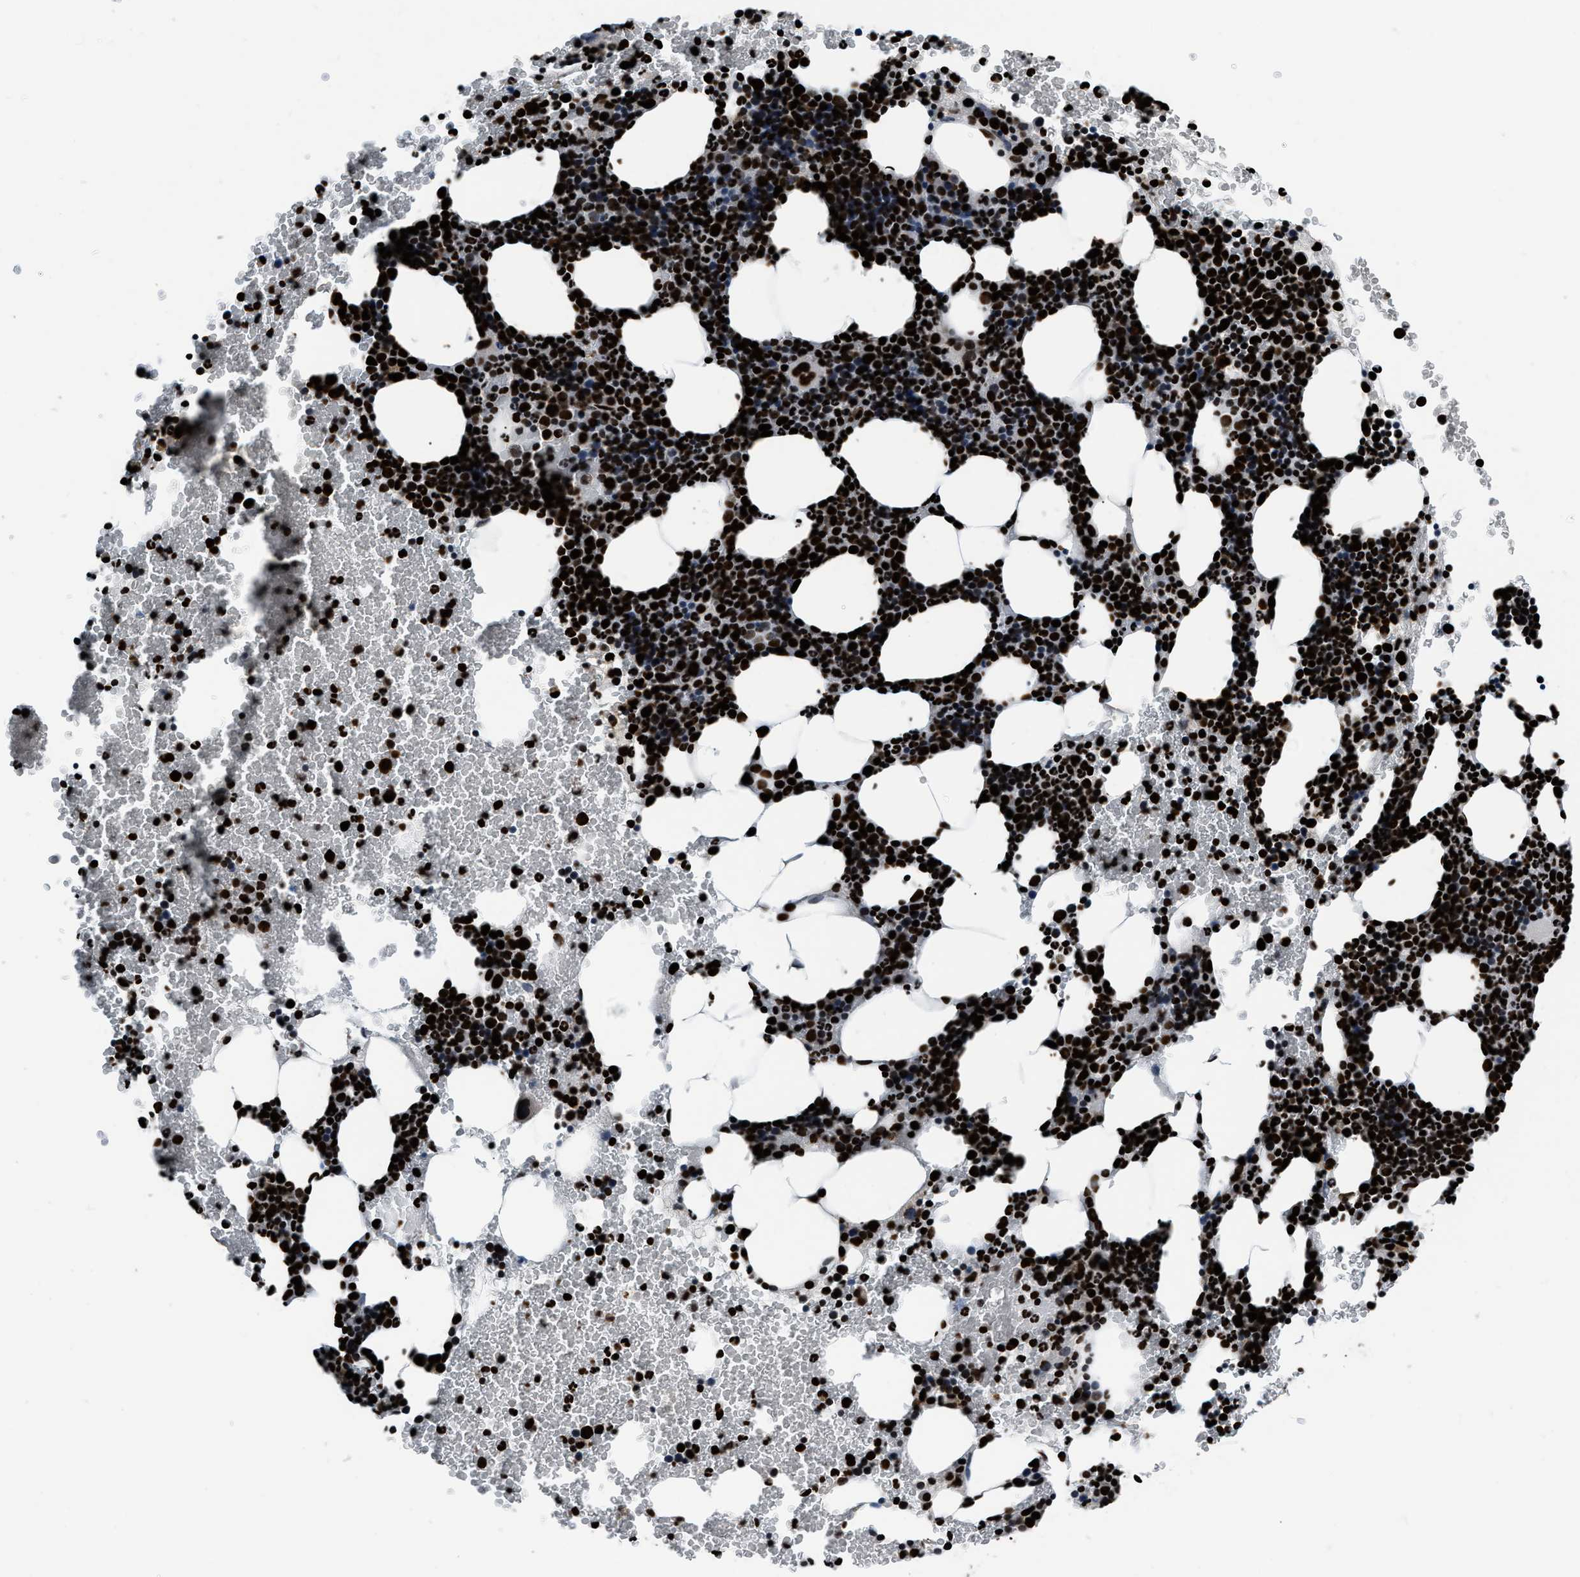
{"staining": {"intensity": "strong", "quantity": ">75%", "location": "nuclear"}, "tissue": "bone marrow", "cell_type": "Hematopoietic cells", "image_type": "normal", "snomed": [{"axis": "morphology", "description": "Normal tissue, NOS"}, {"axis": "morphology", "description": "Inflammation, NOS"}, {"axis": "topography", "description": "Bone marrow"}], "caption": "A histopathology image of bone marrow stained for a protein shows strong nuclear brown staining in hematopoietic cells. (DAB (3,3'-diaminobenzidine) IHC, brown staining for protein, blue staining for nuclei).", "gene": "HNRNPM", "patient": {"sex": "female", "age": 70}}